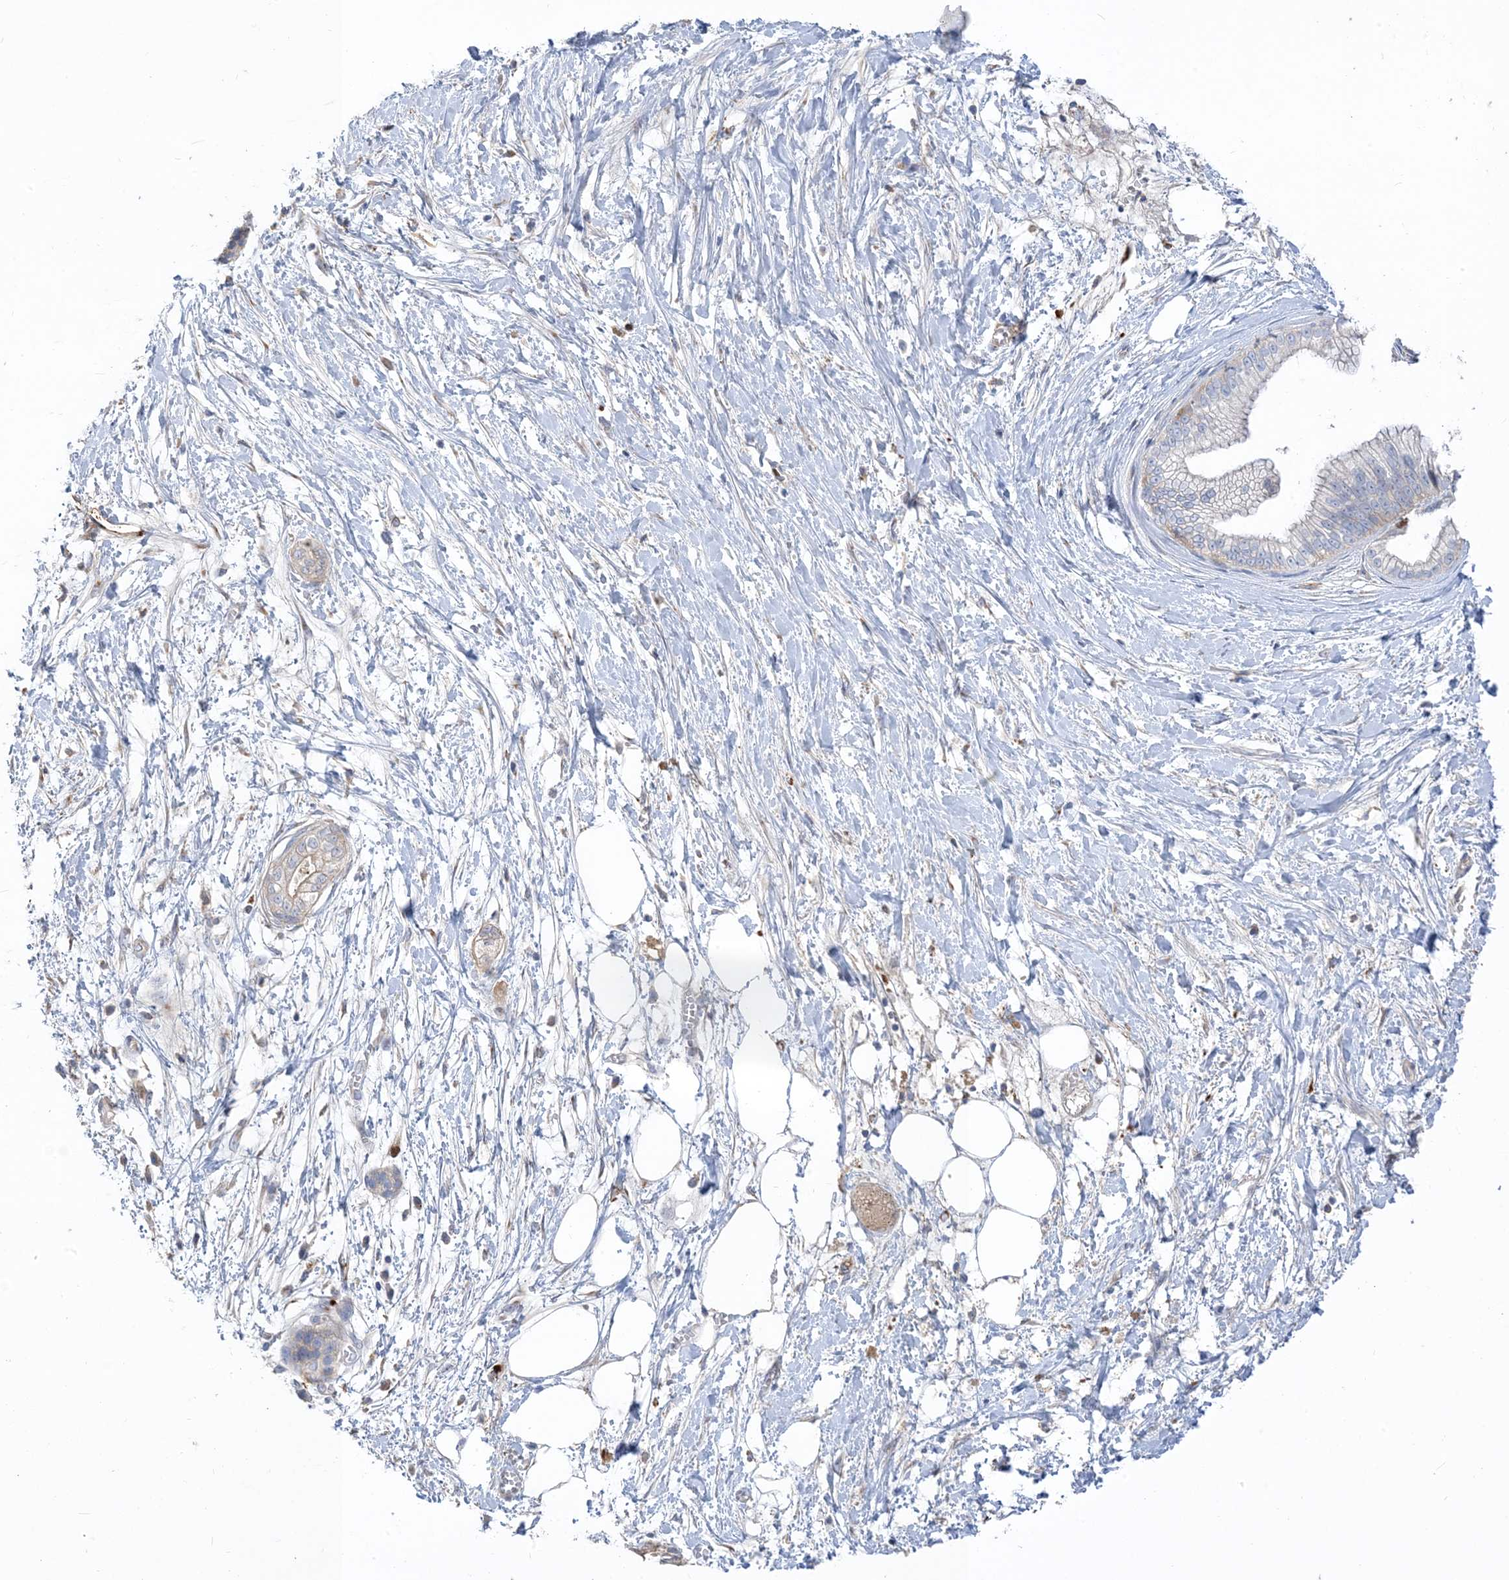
{"staining": {"intensity": "negative", "quantity": "none", "location": "none"}, "tissue": "pancreatic cancer", "cell_type": "Tumor cells", "image_type": "cancer", "snomed": [{"axis": "morphology", "description": "Adenocarcinoma, NOS"}, {"axis": "topography", "description": "Pancreas"}], "caption": "This photomicrograph is of pancreatic adenocarcinoma stained with immunohistochemistry to label a protein in brown with the nuclei are counter-stained blue. There is no expression in tumor cells.", "gene": "PEAR1", "patient": {"sex": "male", "age": 68}}